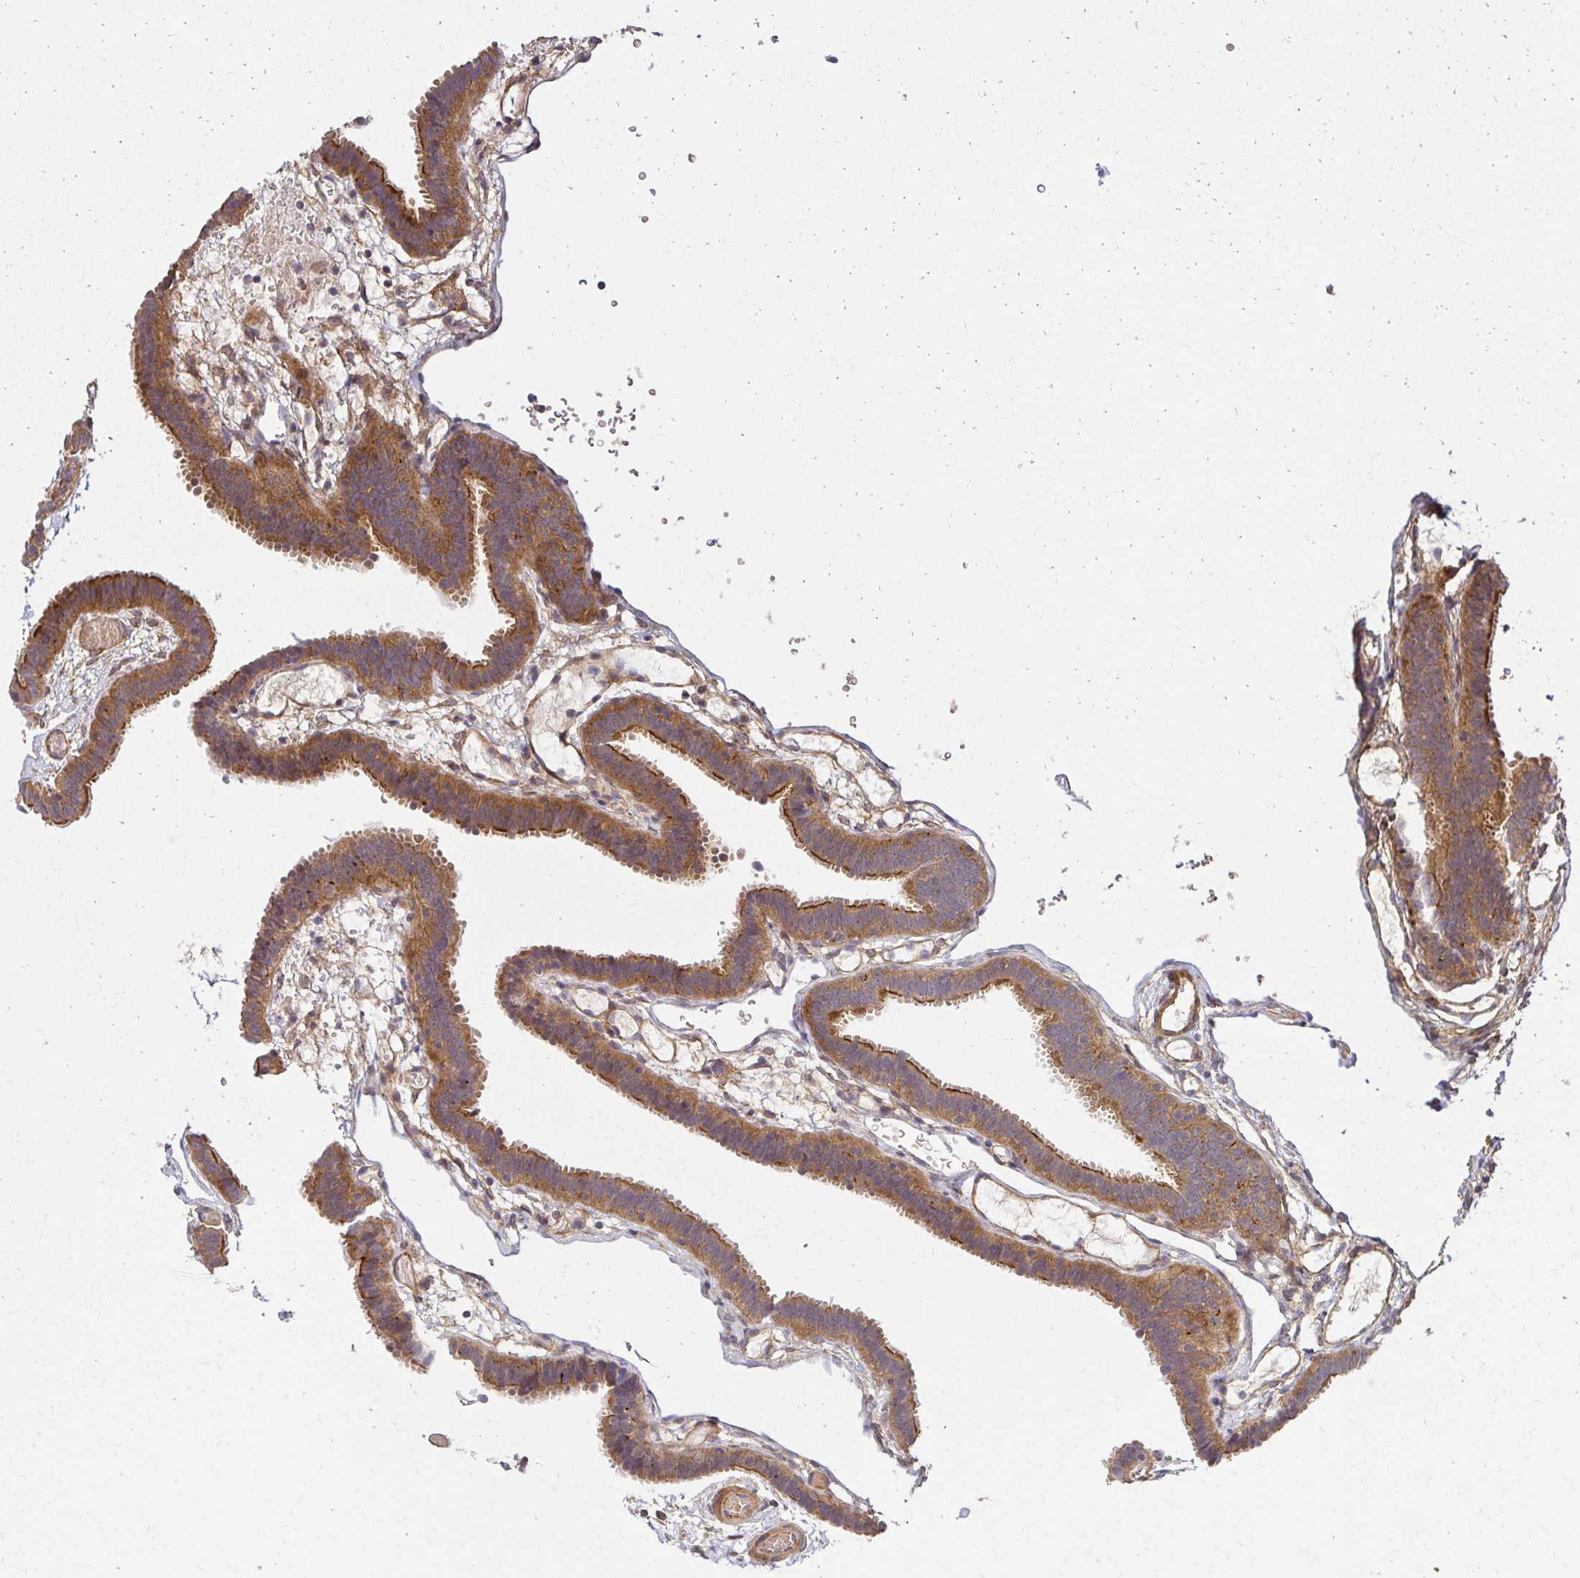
{"staining": {"intensity": "moderate", "quantity": "25%-75%", "location": "cytoplasmic/membranous"}, "tissue": "fallopian tube", "cell_type": "Glandular cells", "image_type": "normal", "snomed": [{"axis": "morphology", "description": "Normal tissue, NOS"}, {"axis": "topography", "description": "Fallopian tube"}], "caption": "IHC image of benign fallopian tube: human fallopian tube stained using immunohistochemistry displays medium levels of moderate protein expression localized specifically in the cytoplasmic/membranous of glandular cells, appearing as a cytoplasmic/membranous brown color.", "gene": "PSMA4", "patient": {"sex": "female", "age": 37}}